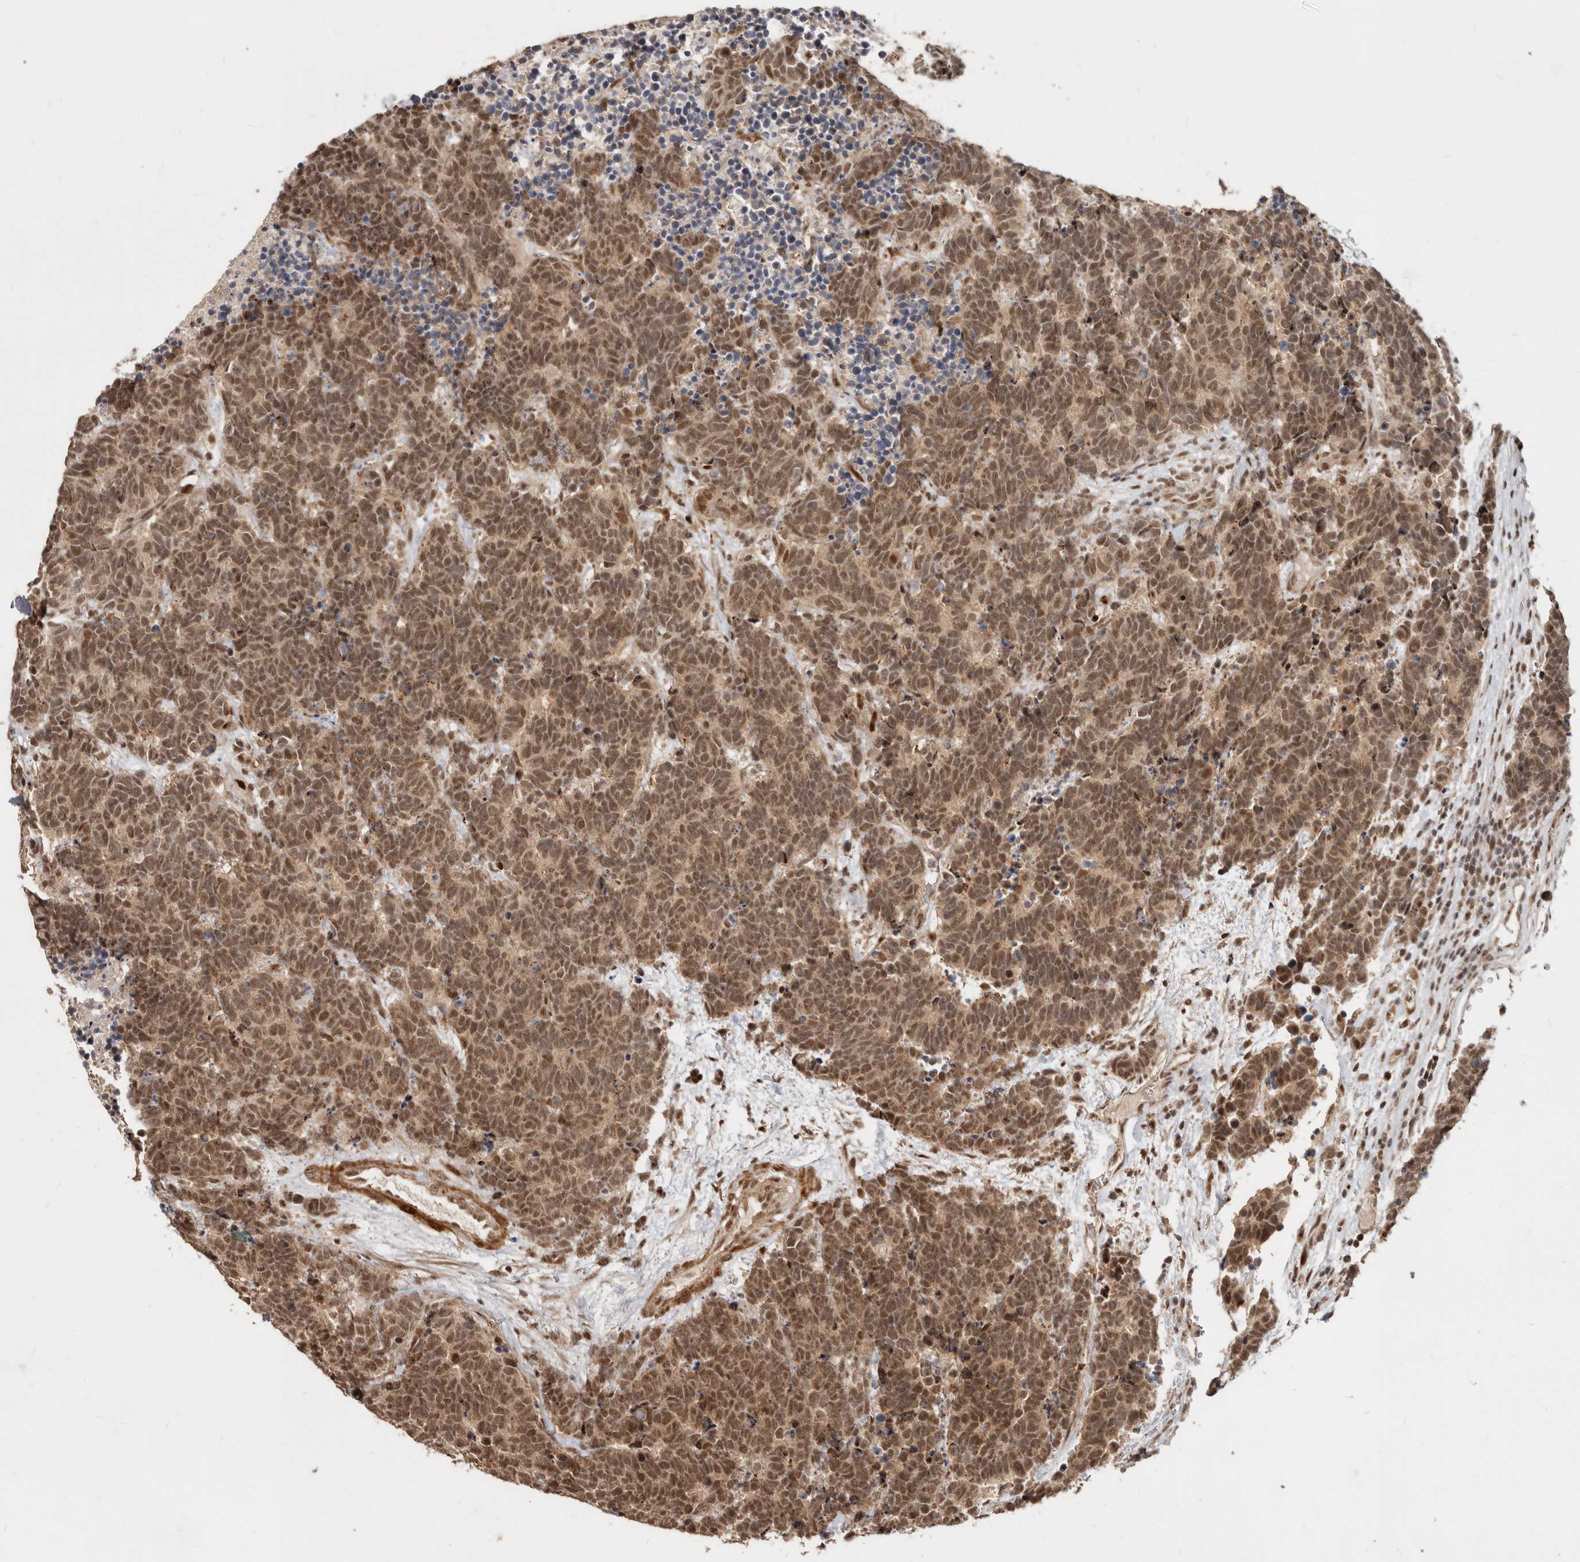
{"staining": {"intensity": "moderate", "quantity": ">75%", "location": "nuclear"}, "tissue": "carcinoid", "cell_type": "Tumor cells", "image_type": "cancer", "snomed": [{"axis": "morphology", "description": "Carcinoma, NOS"}, {"axis": "morphology", "description": "Carcinoid, malignant, NOS"}, {"axis": "topography", "description": "Urinary bladder"}], "caption": "Carcinoid stained for a protein demonstrates moderate nuclear positivity in tumor cells.", "gene": "GPBP1L1", "patient": {"sex": "male", "age": 57}}